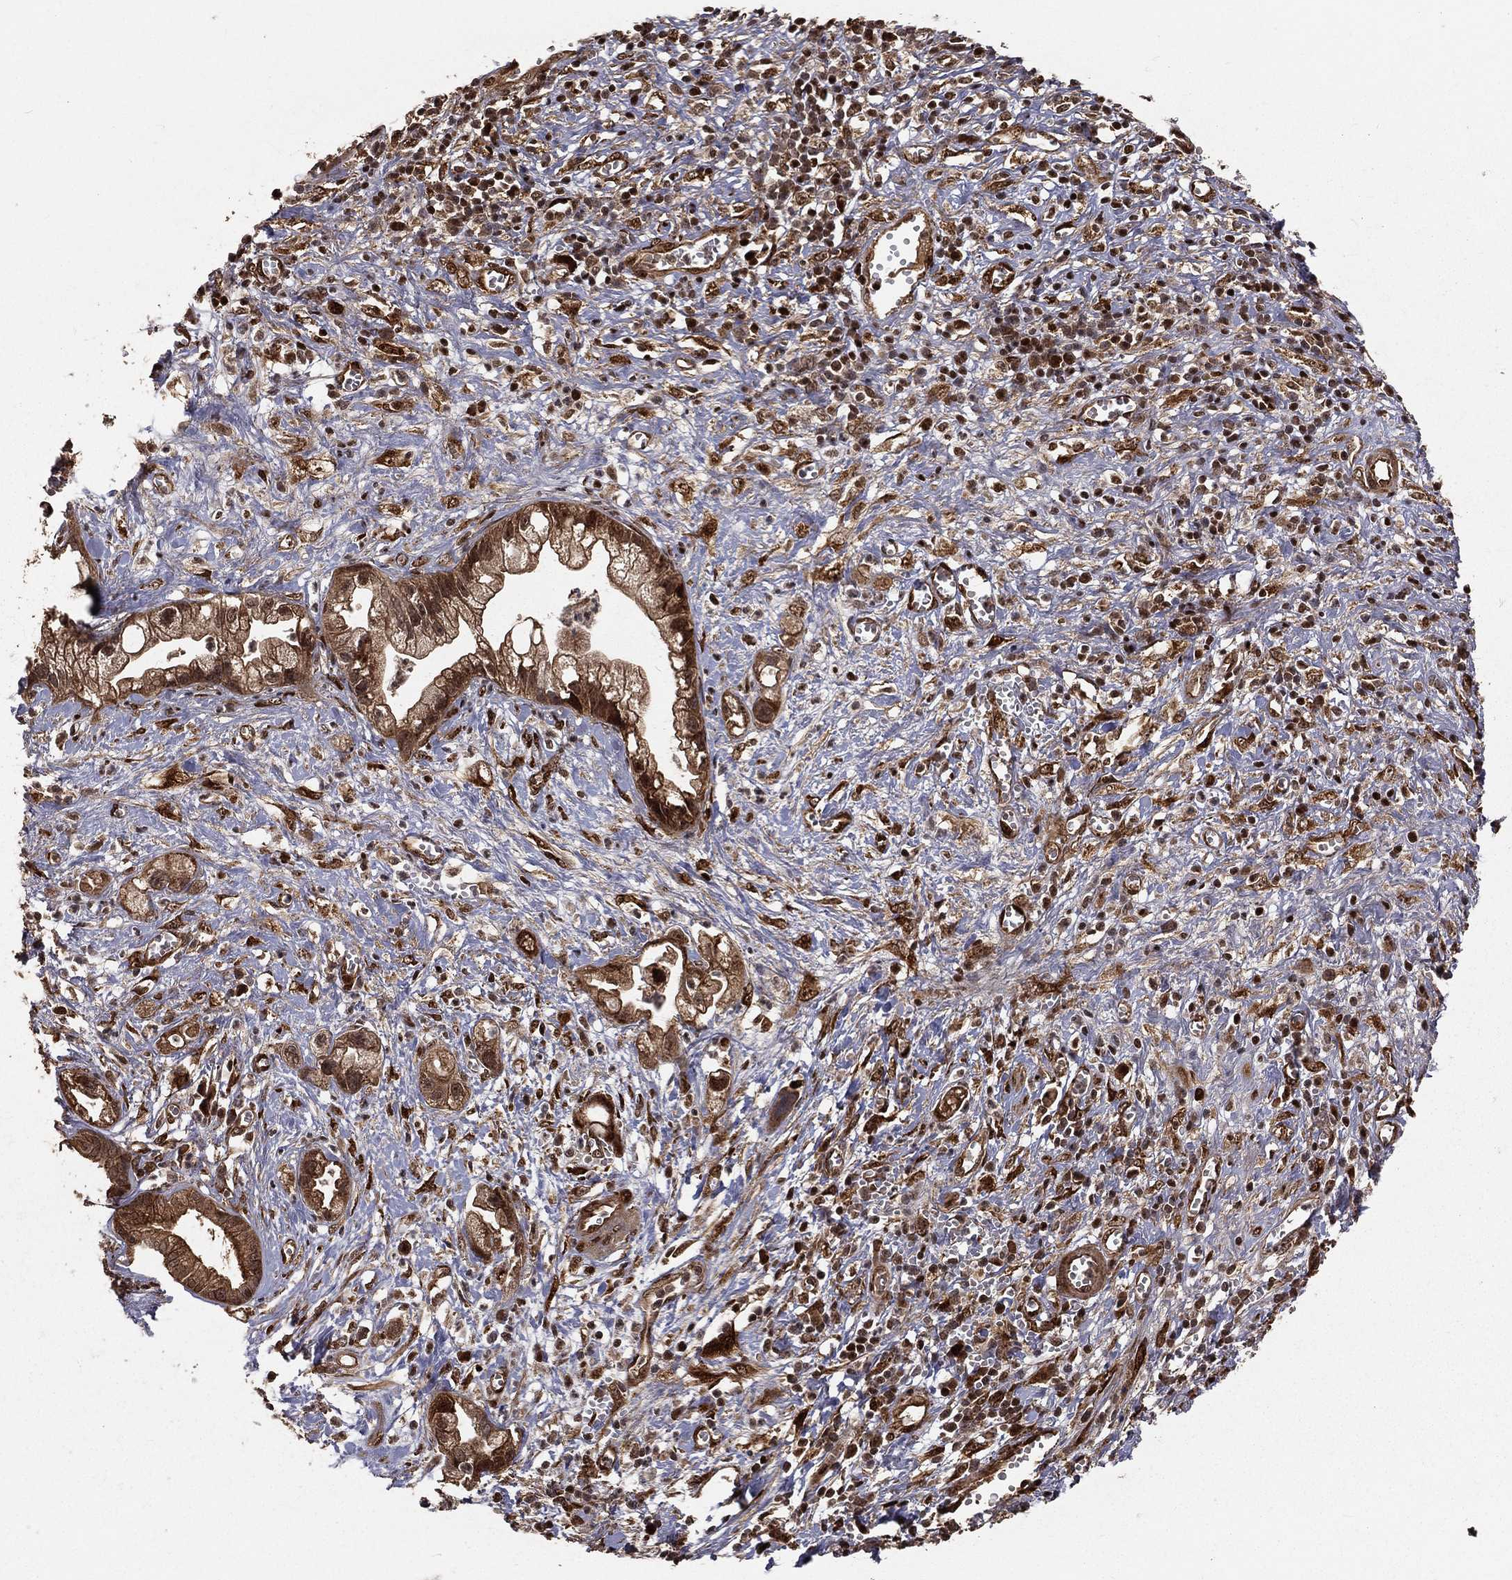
{"staining": {"intensity": "strong", "quantity": ">75%", "location": "cytoplasmic/membranous,nuclear"}, "tissue": "pancreatic cancer", "cell_type": "Tumor cells", "image_type": "cancer", "snomed": [{"axis": "morphology", "description": "Adenocarcinoma, NOS"}, {"axis": "topography", "description": "Pancreas"}], "caption": "Protein analysis of pancreatic cancer tissue displays strong cytoplasmic/membranous and nuclear staining in about >75% of tumor cells.", "gene": "MAPK1", "patient": {"sex": "female", "age": 73}}